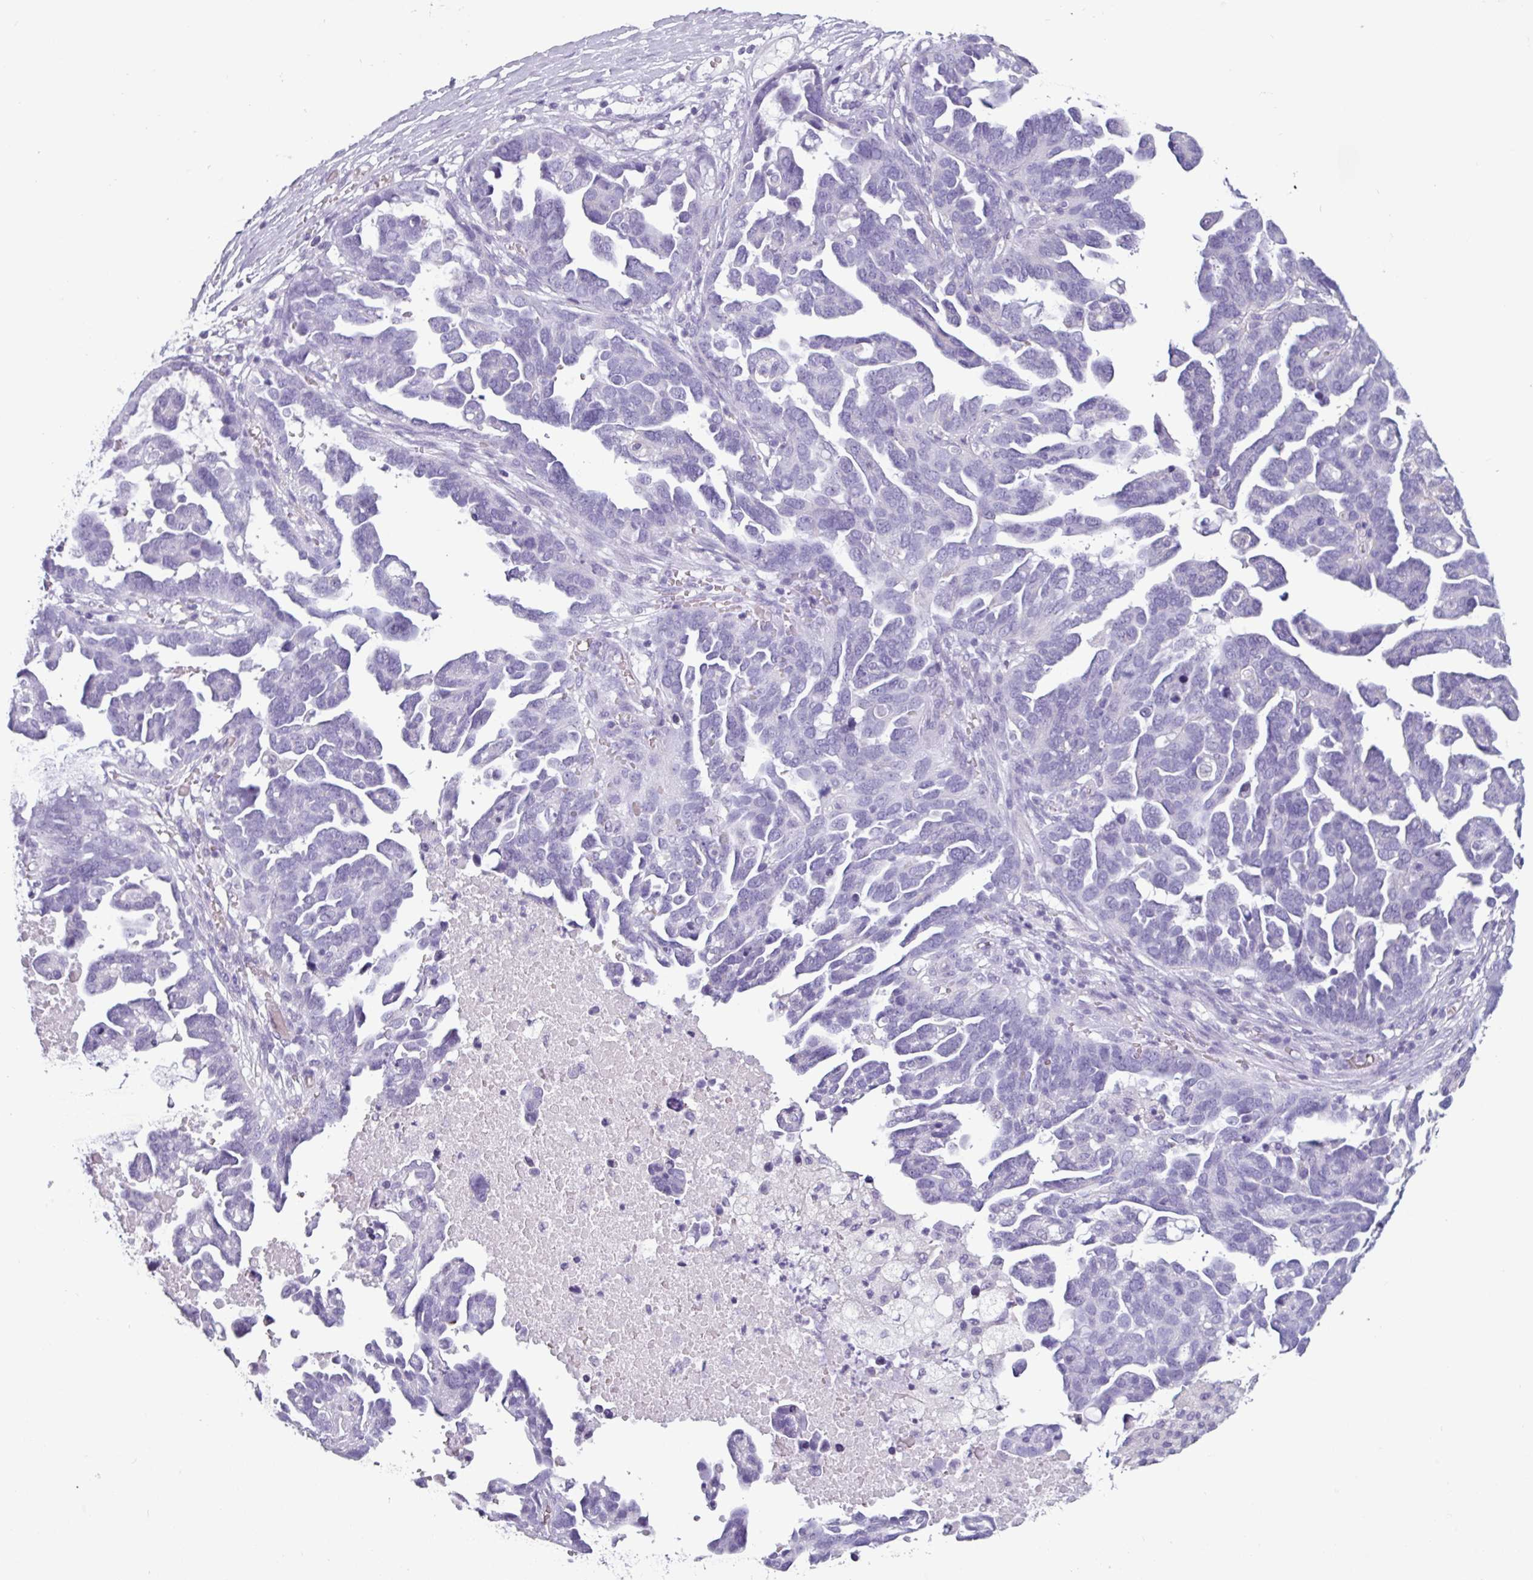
{"staining": {"intensity": "negative", "quantity": "none", "location": "none"}, "tissue": "ovarian cancer", "cell_type": "Tumor cells", "image_type": "cancer", "snomed": [{"axis": "morphology", "description": "Cystadenocarcinoma, serous, NOS"}, {"axis": "topography", "description": "Ovary"}], "caption": "An image of human ovarian serous cystadenocarcinoma is negative for staining in tumor cells.", "gene": "CAMK1", "patient": {"sex": "female", "age": 54}}